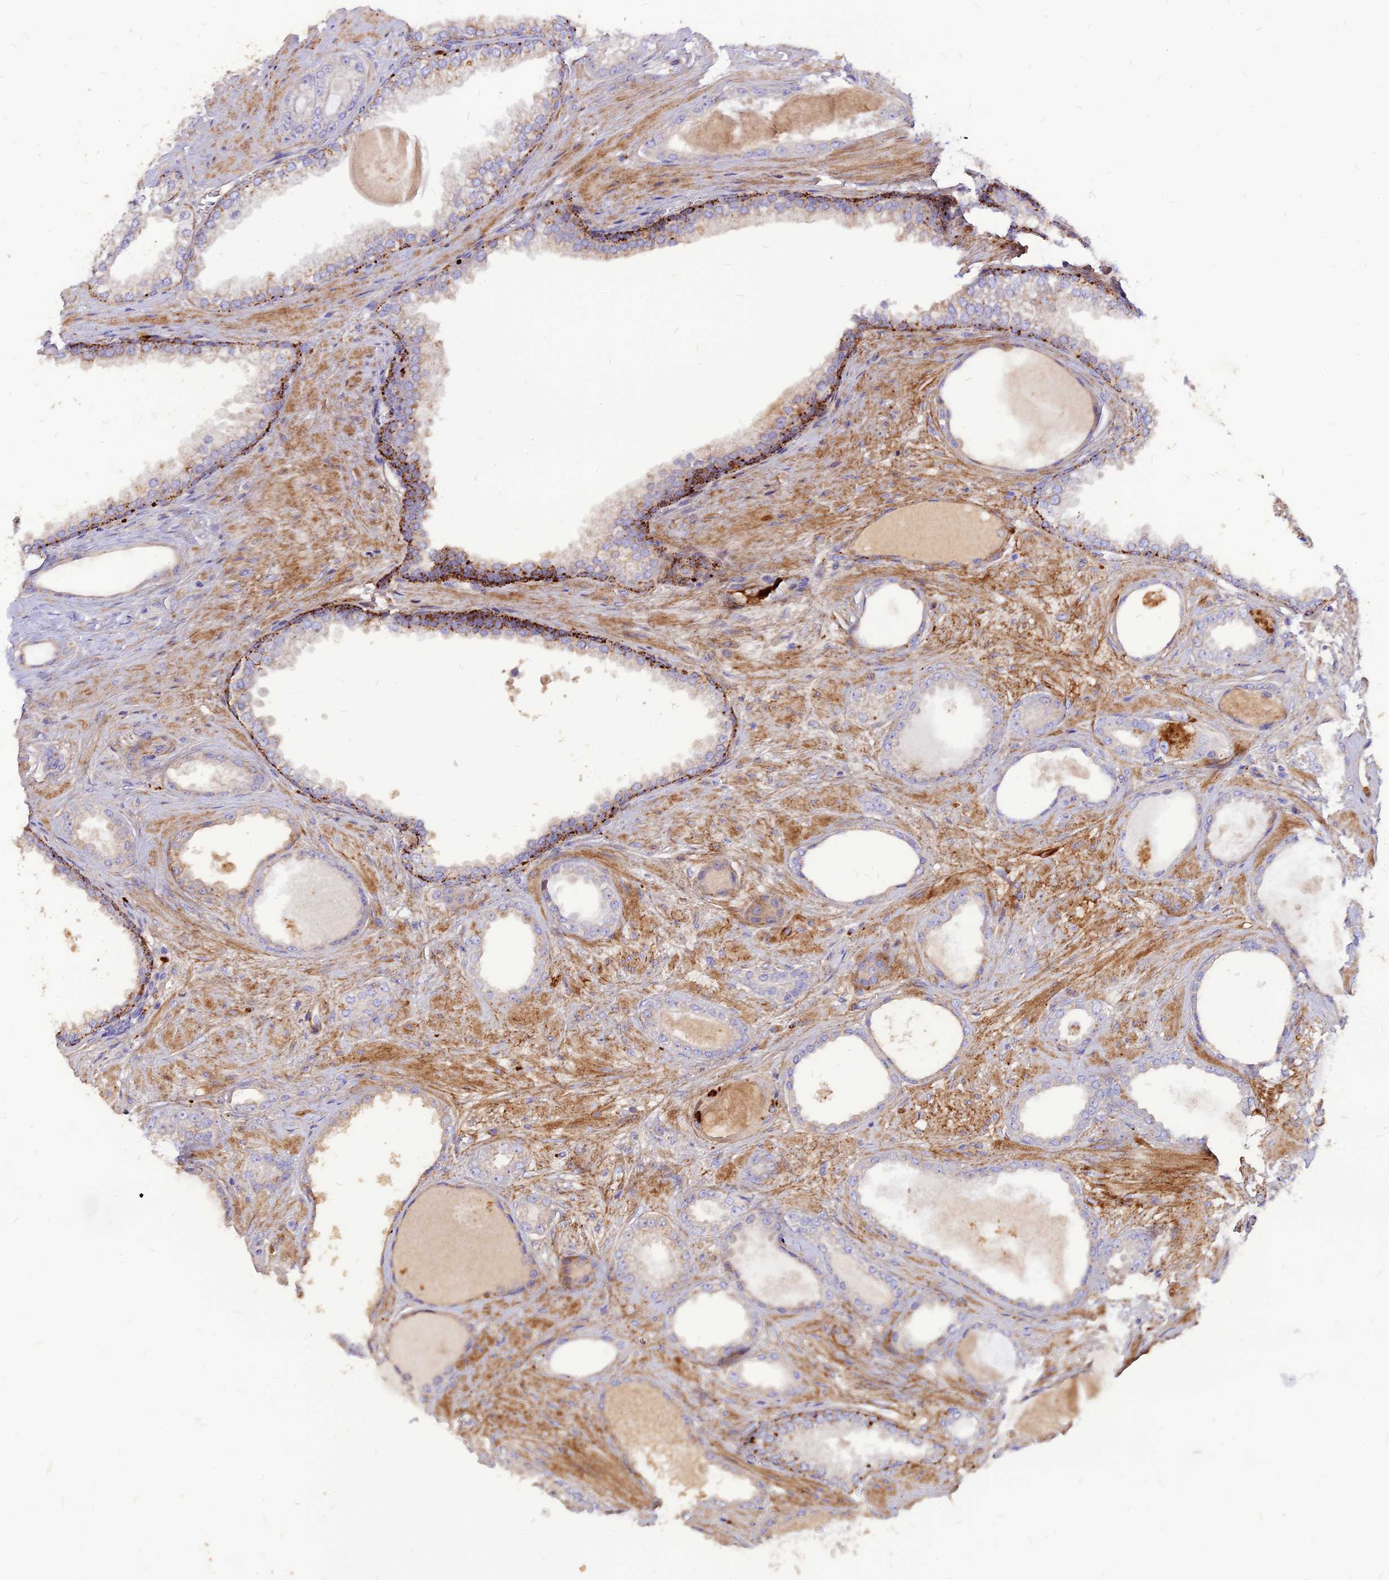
{"staining": {"intensity": "negative", "quantity": "none", "location": "none"}, "tissue": "prostate cancer", "cell_type": "Tumor cells", "image_type": "cancer", "snomed": [{"axis": "morphology", "description": "Adenocarcinoma, Low grade"}, {"axis": "topography", "description": "Prostate"}], "caption": "A photomicrograph of prostate low-grade adenocarcinoma stained for a protein displays no brown staining in tumor cells.", "gene": "RIMOC1", "patient": {"sex": "male", "age": 57}}